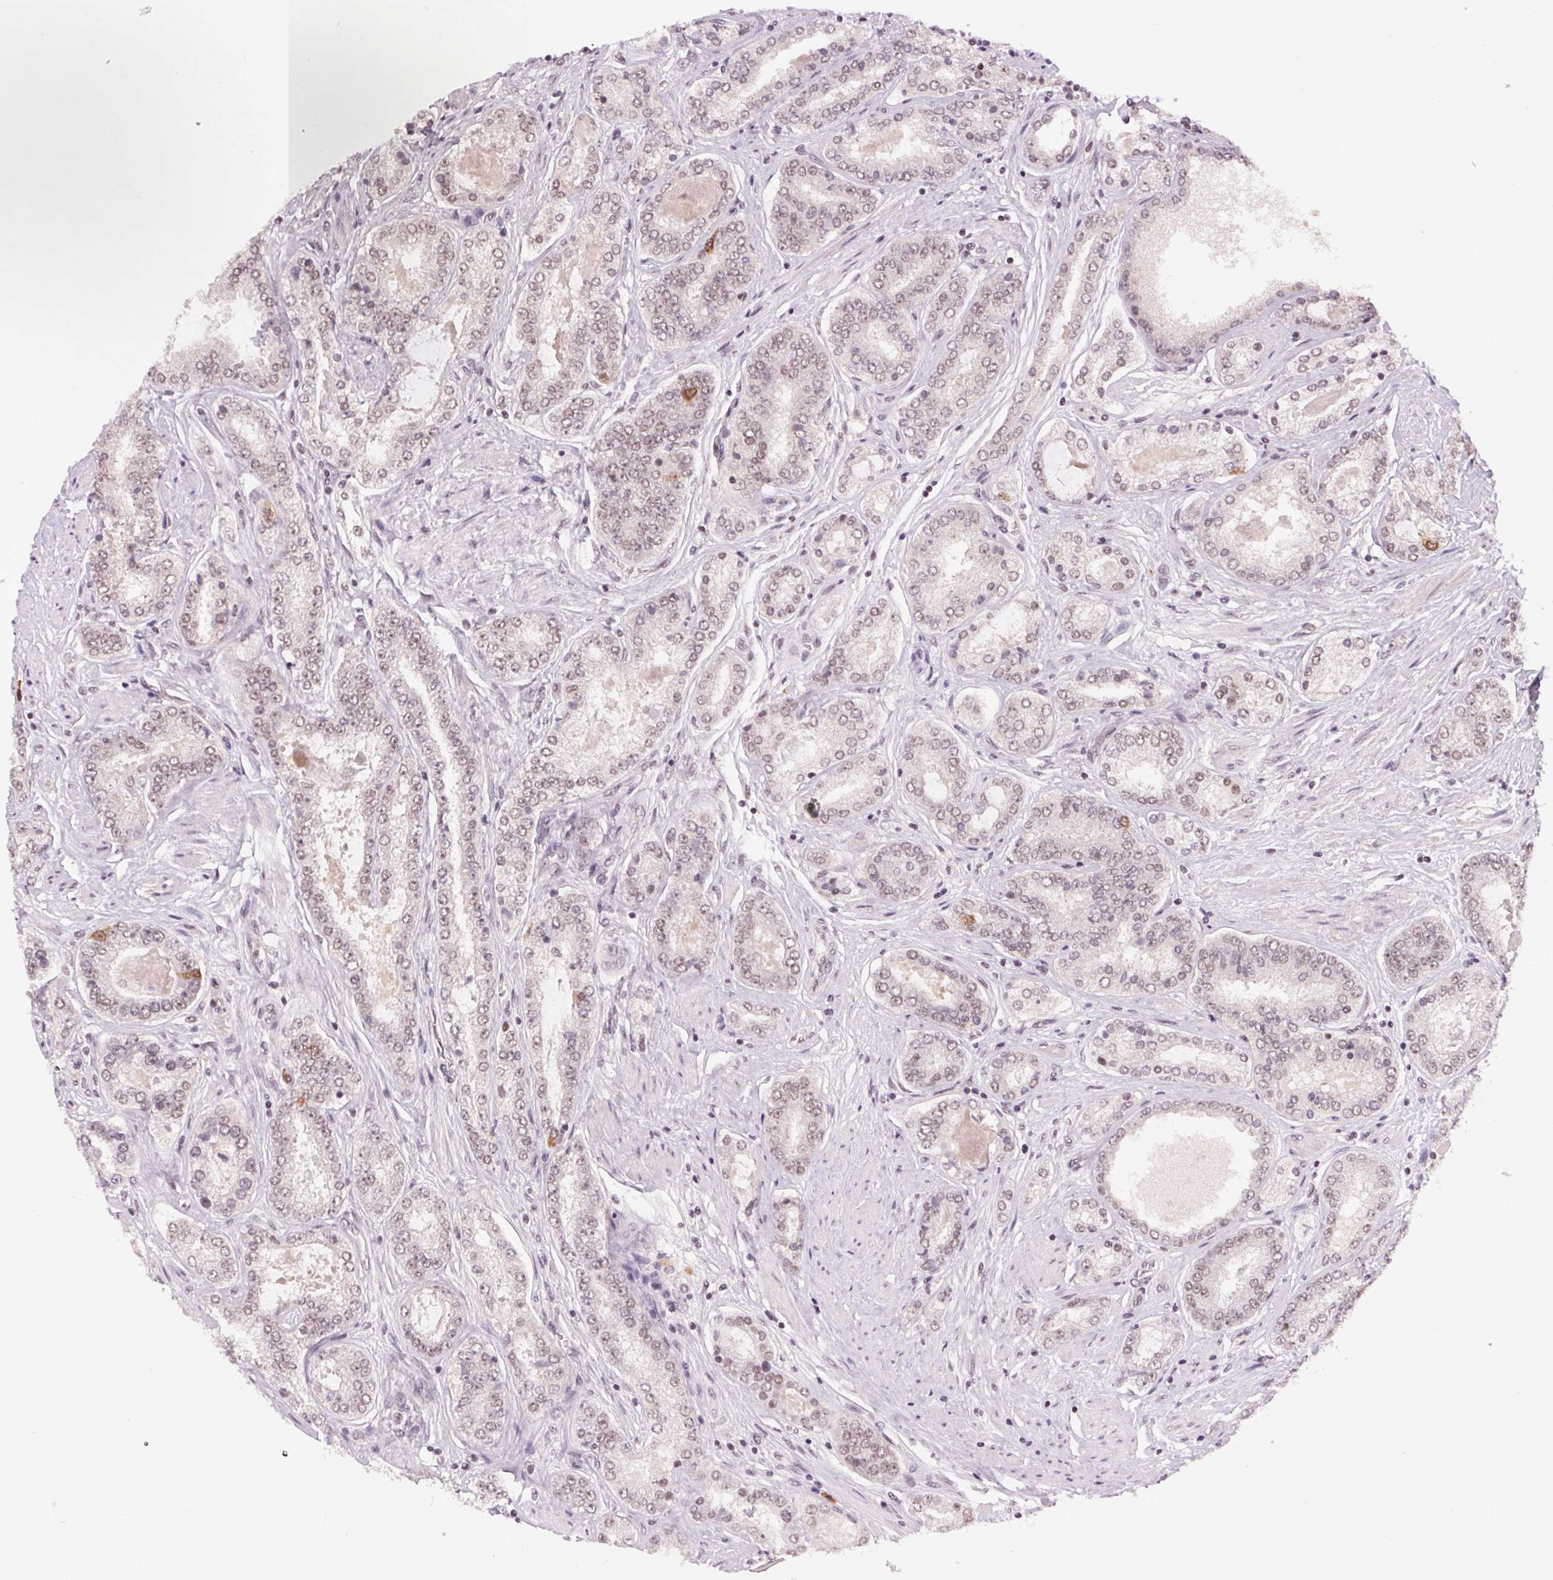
{"staining": {"intensity": "moderate", "quantity": "25%-75%", "location": "nuclear"}, "tissue": "prostate cancer", "cell_type": "Tumor cells", "image_type": "cancer", "snomed": [{"axis": "morphology", "description": "Adenocarcinoma, High grade"}, {"axis": "topography", "description": "Prostate"}], "caption": "Immunohistochemical staining of human prostate cancer displays medium levels of moderate nuclear staining in approximately 25%-75% of tumor cells.", "gene": "CD2BP2", "patient": {"sex": "male", "age": 63}}